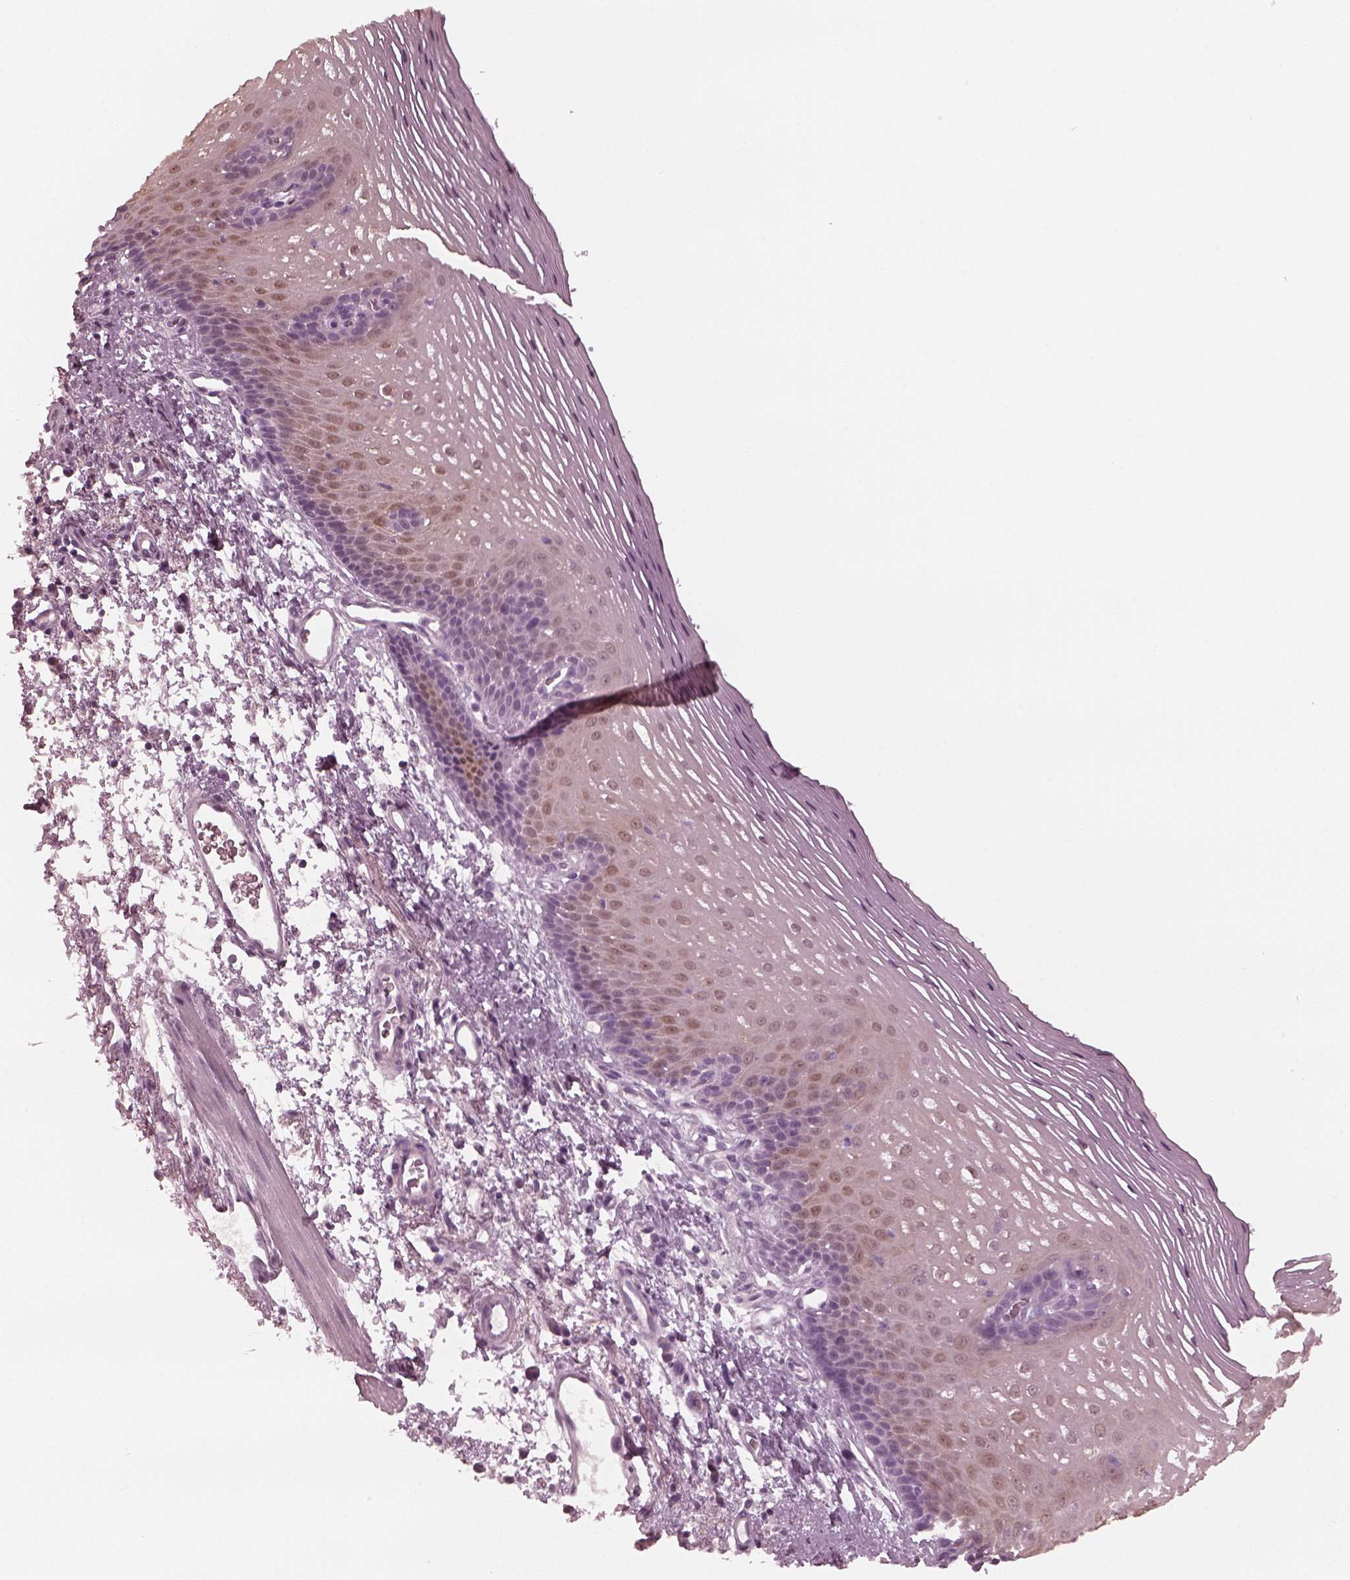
{"staining": {"intensity": "weak", "quantity": "<25%", "location": "nuclear"}, "tissue": "esophagus", "cell_type": "Squamous epithelial cells", "image_type": "normal", "snomed": [{"axis": "morphology", "description": "Normal tissue, NOS"}, {"axis": "topography", "description": "Esophagus"}], "caption": "DAB (3,3'-diaminobenzidine) immunohistochemical staining of benign human esophagus displays no significant expression in squamous epithelial cells. The staining is performed using DAB brown chromogen with nuclei counter-stained in using hematoxylin.", "gene": "C2orf81", "patient": {"sex": "male", "age": 76}}